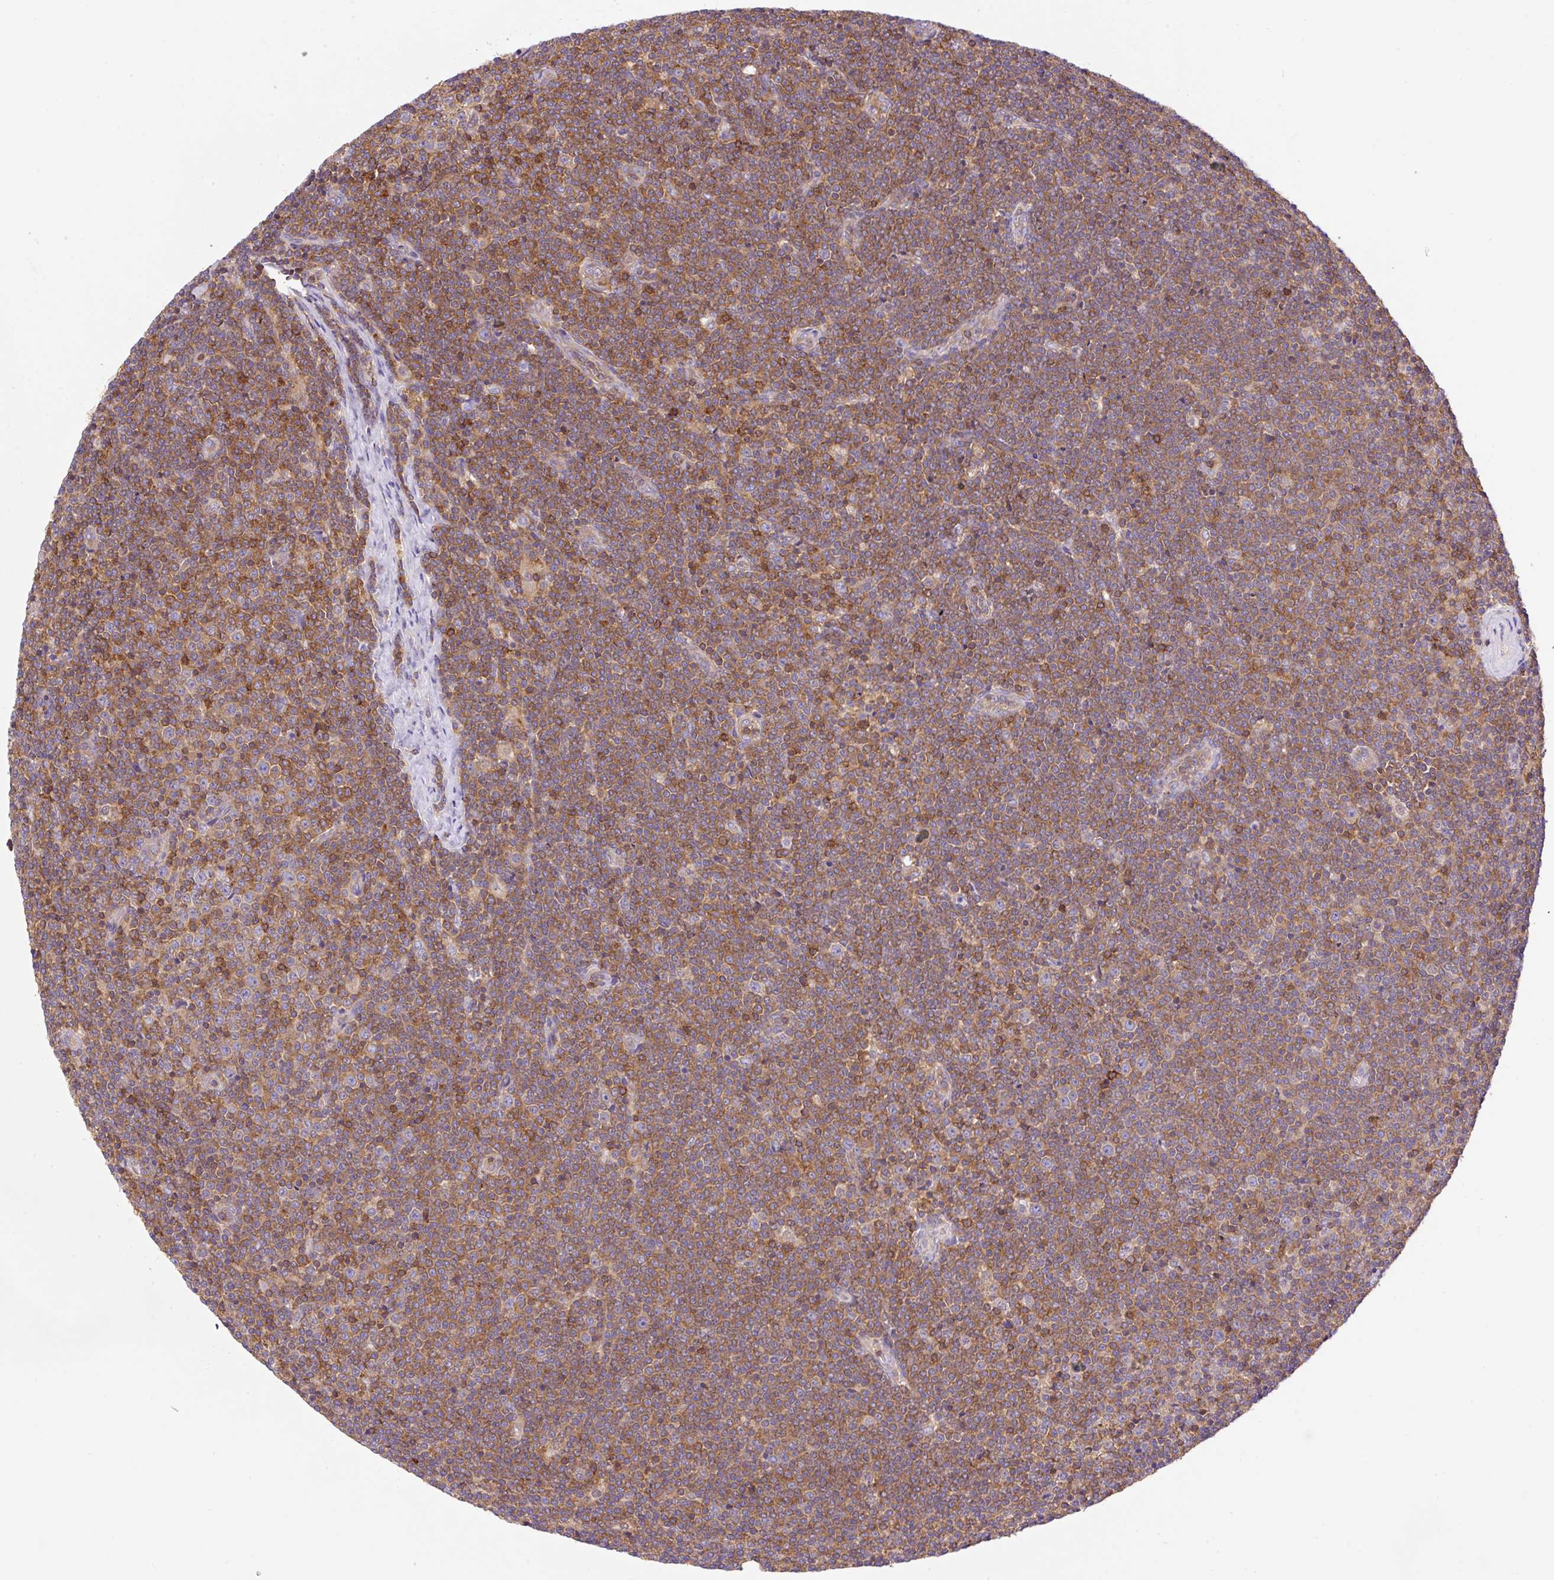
{"staining": {"intensity": "moderate", "quantity": ">75%", "location": "cytoplasmic/membranous"}, "tissue": "lymphoma", "cell_type": "Tumor cells", "image_type": "cancer", "snomed": [{"axis": "morphology", "description": "Malignant lymphoma, non-Hodgkin's type, Low grade"}, {"axis": "topography", "description": "Lymph node"}], "caption": "High-magnification brightfield microscopy of lymphoma stained with DAB (brown) and counterstained with hematoxylin (blue). tumor cells exhibit moderate cytoplasmic/membranous expression is present in approximately>75% of cells.", "gene": "DNM2", "patient": {"sex": "male", "age": 48}}